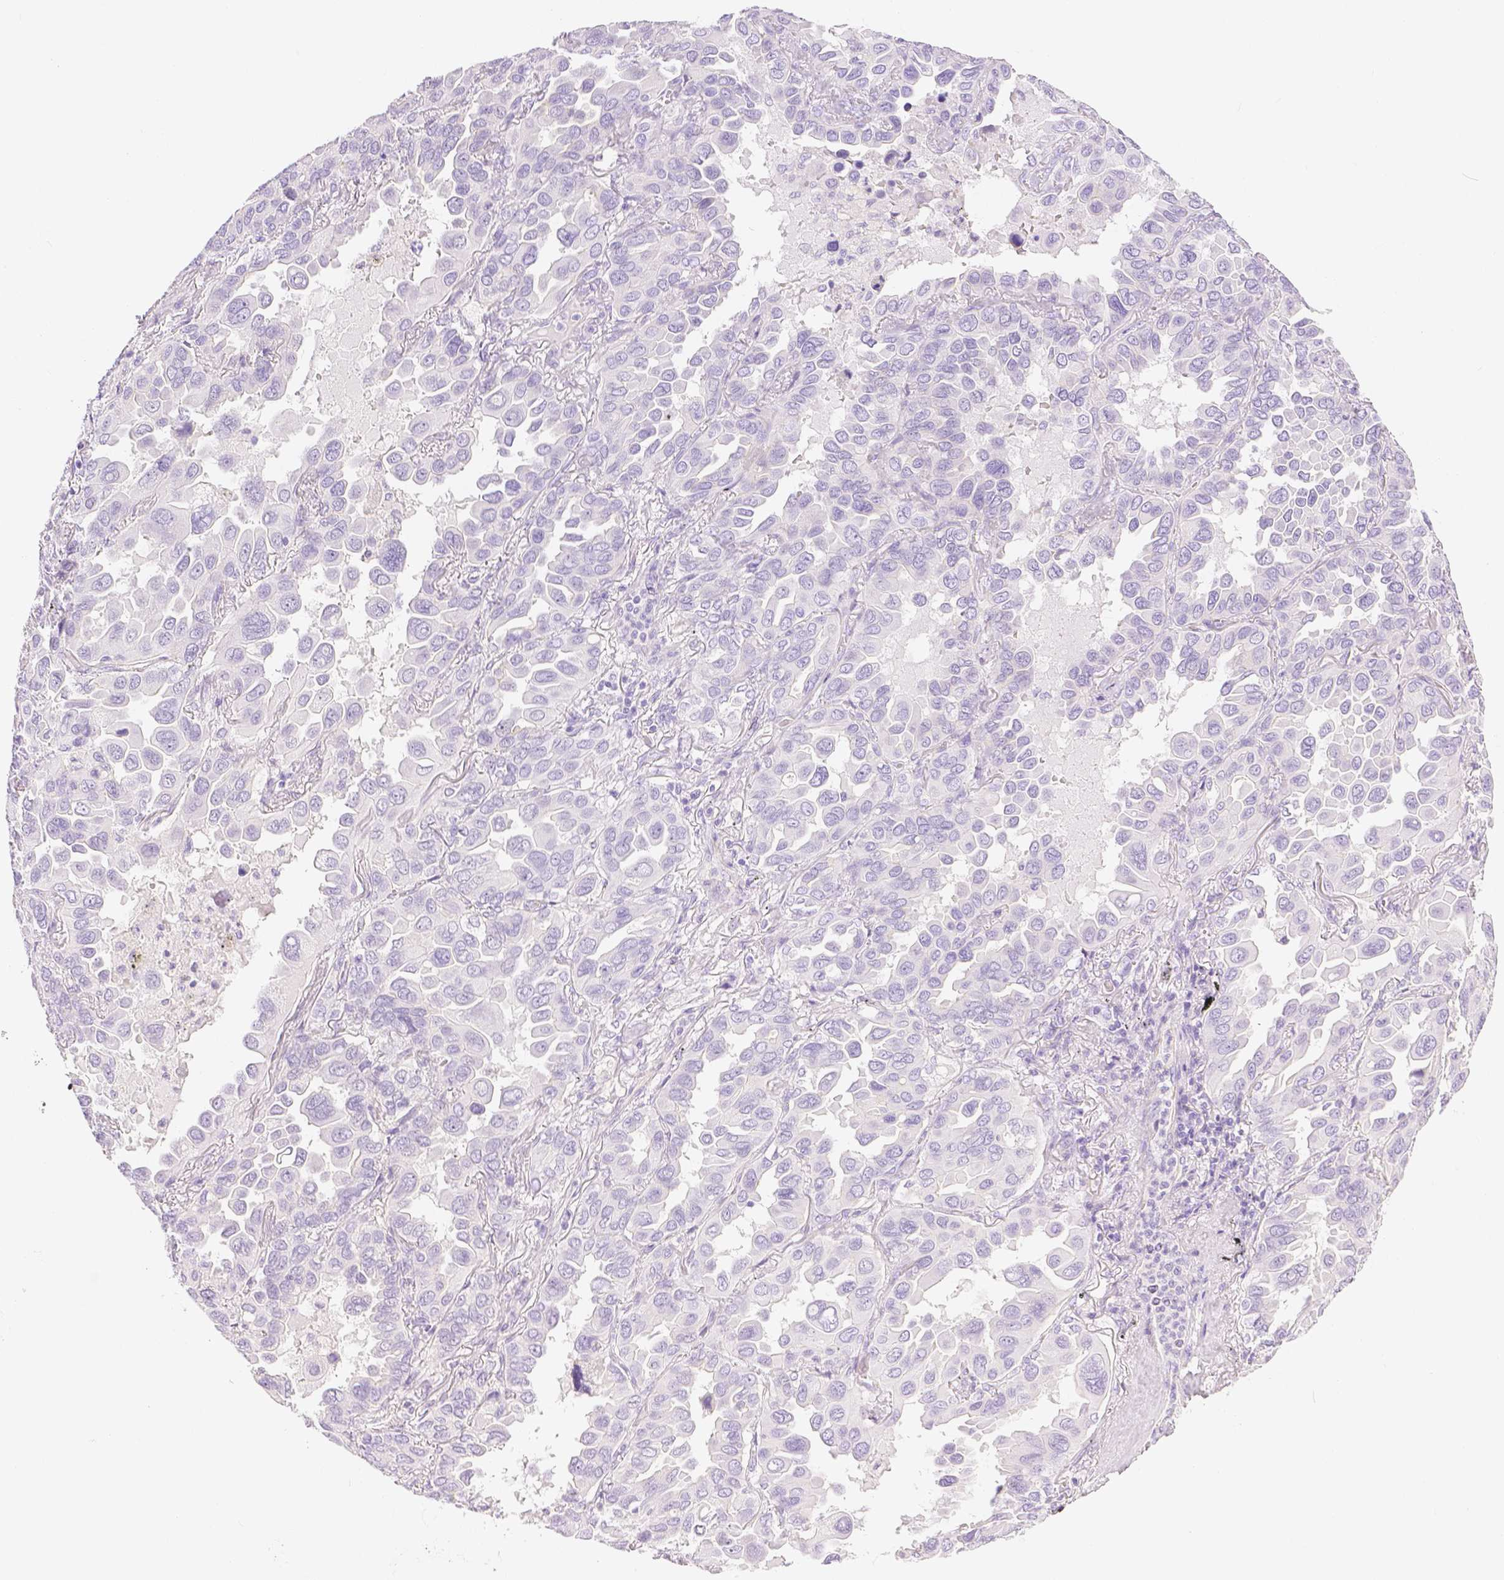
{"staining": {"intensity": "negative", "quantity": "none", "location": "none"}, "tissue": "lung cancer", "cell_type": "Tumor cells", "image_type": "cancer", "snomed": [{"axis": "morphology", "description": "Adenocarcinoma, NOS"}, {"axis": "topography", "description": "Lung"}], "caption": "There is no significant positivity in tumor cells of lung cancer (adenocarcinoma).", "gene": "SLC27A5", "patient": {"sex": "male", "age": 64}}